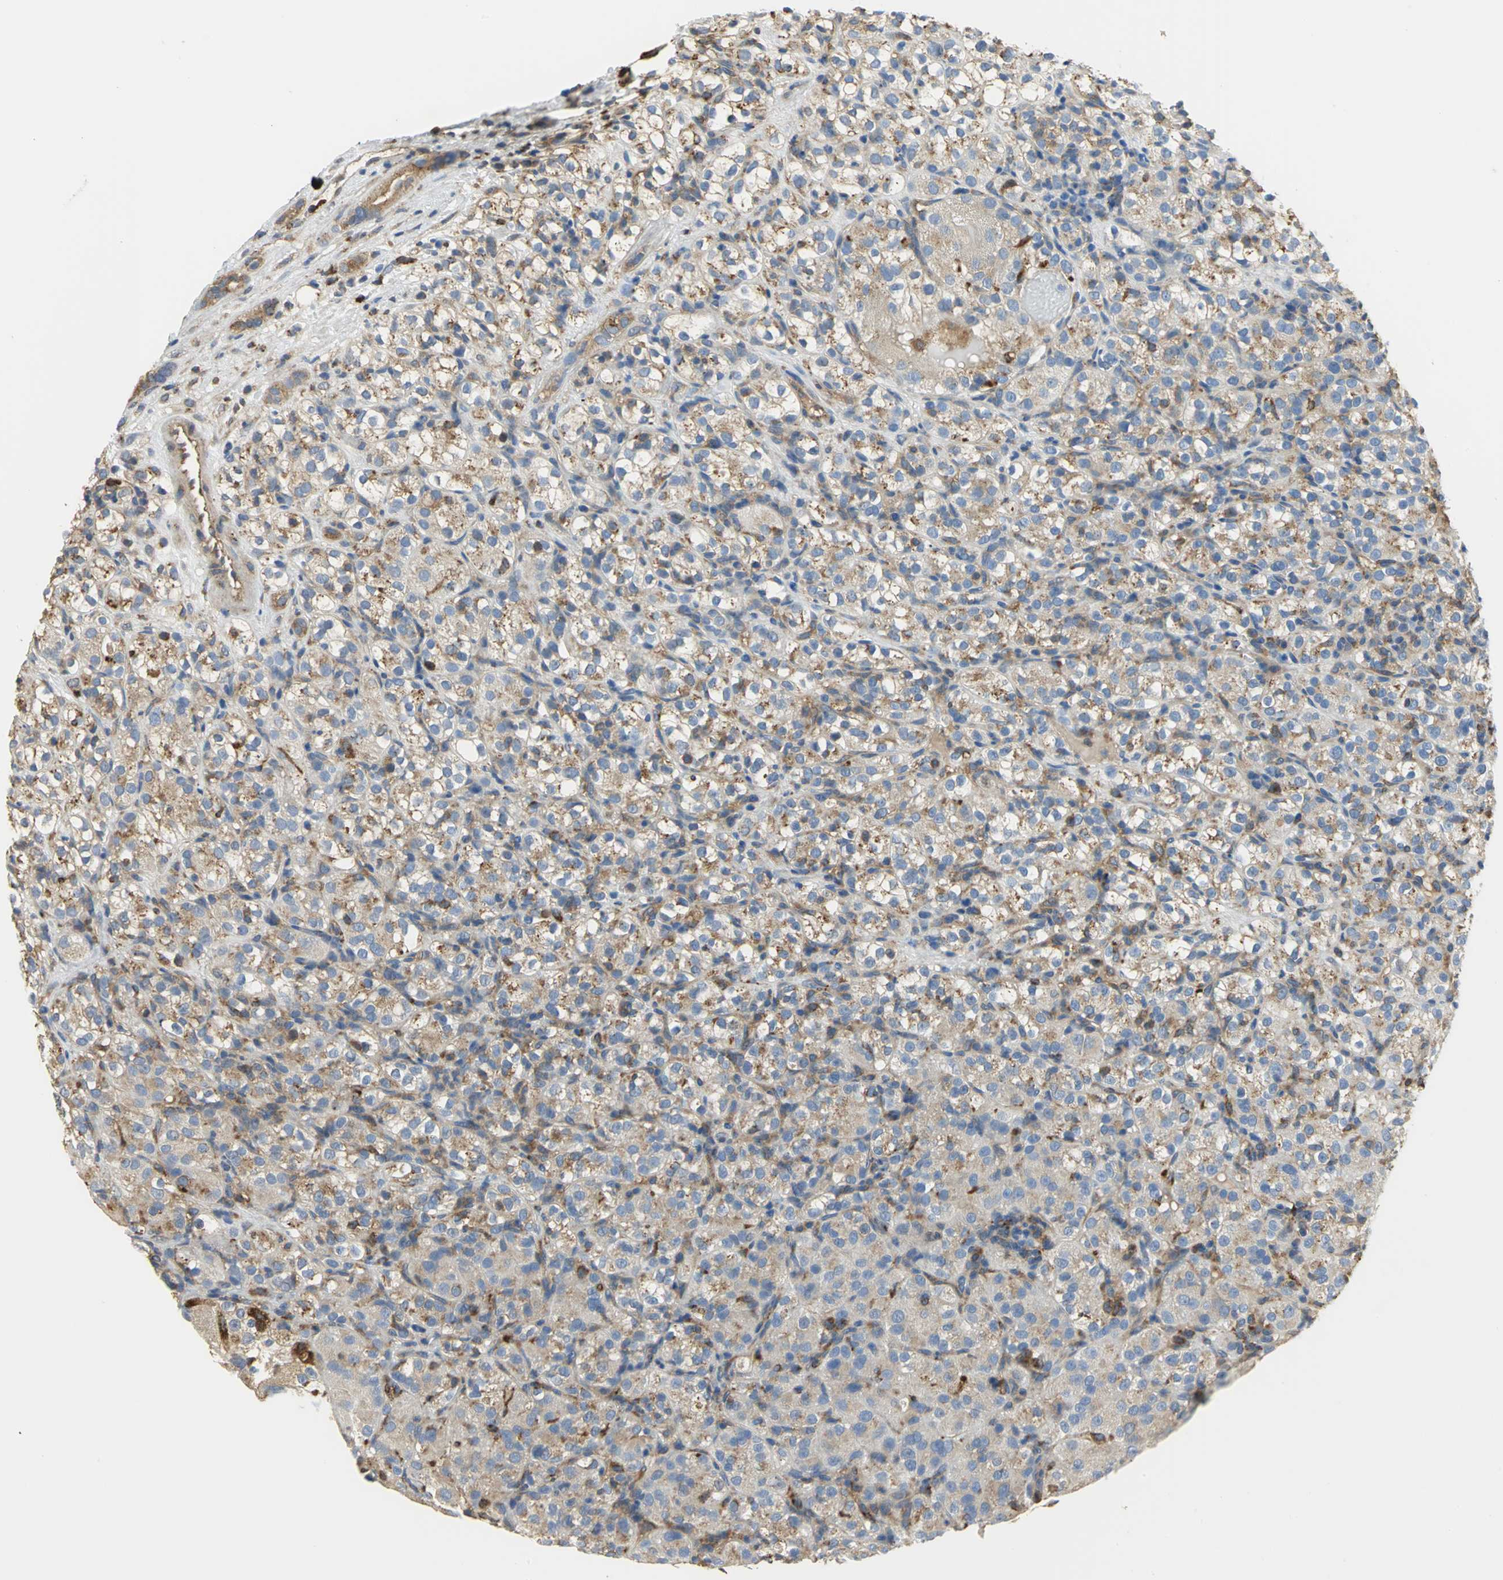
{"staining": {"intensity": "weak", "quantity": "25%-75%", "location": "cytoplasmic/membranous"}, "tissue": "renal cancer", "cell_type": "Tumor cells", "image_type": "cancer", "snomed": [{"axis": "morphology", "description": "Normal tissue, NOS"}, {"axis": "morphology", "description": "Adenocarcinoma, NOS"}, {"axis": "topography", "description": "Kidney"}], "caption": "Adenocarcinoma (renal) stained with a protein marker exhibits weak staining in tumor cells.", "gene": "DIAPH2", "patient": {"sex": "male", "age": 61}}